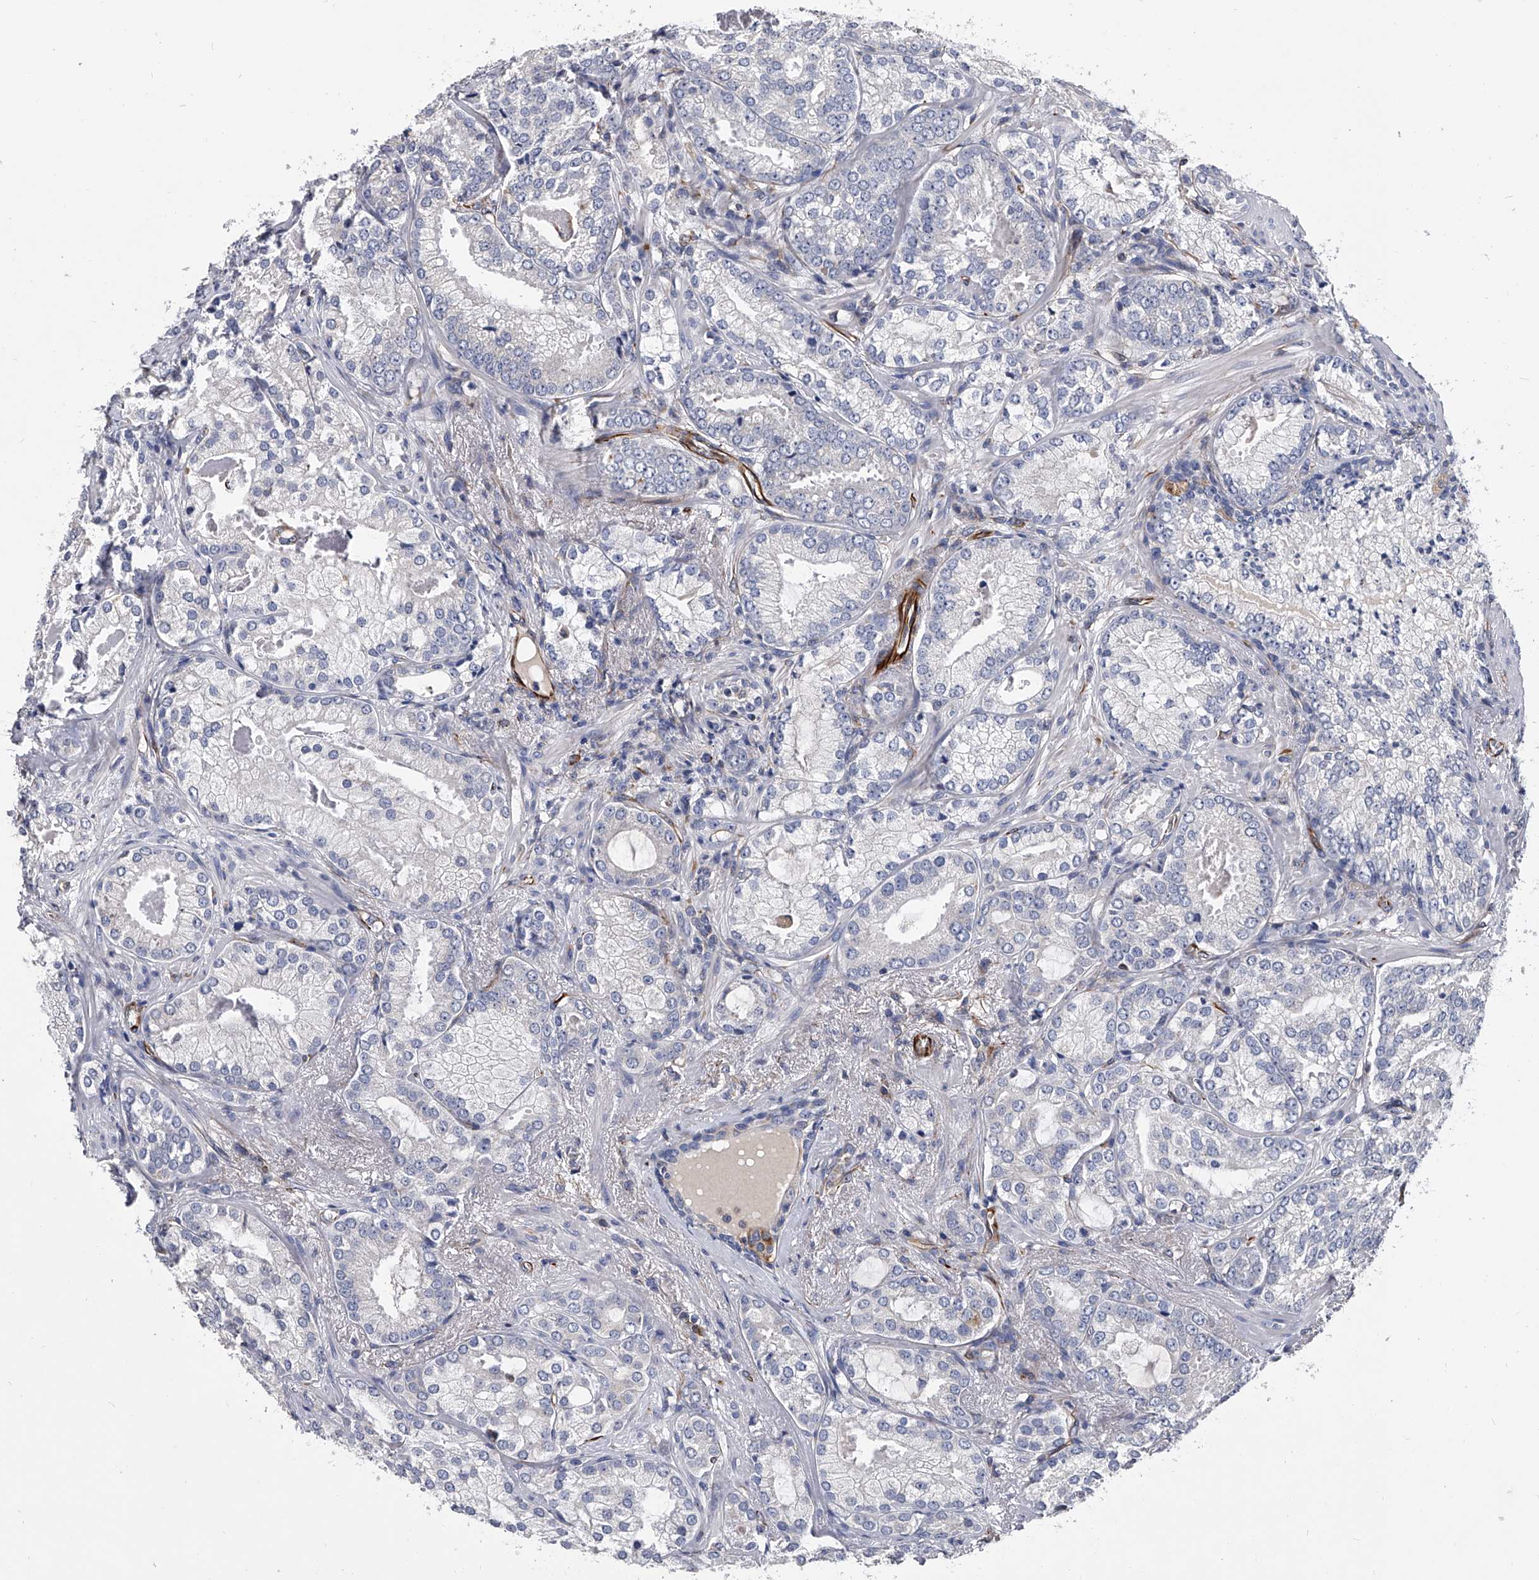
{"staining": {"intensity": "negative", "quantity": "none", "location": "none"}, "tissue": "prostate cancer", "cell_type": "Tumor cells", "image_type": "cancer", "snomed": [{"axis": "morphology", "description": "Normal morphology"}, {"axis": "morphology", "description": "Adenocarcinoma, Low grade"}, {"axis": "topography", "description": "Prostate"}], "caption": "Tumor cells are negative for brown protein staining in adenocarcinoma (low-grade) (prostate).", "gene": "EFCAB7", "patient": {"sex": "male", "age": 72}}